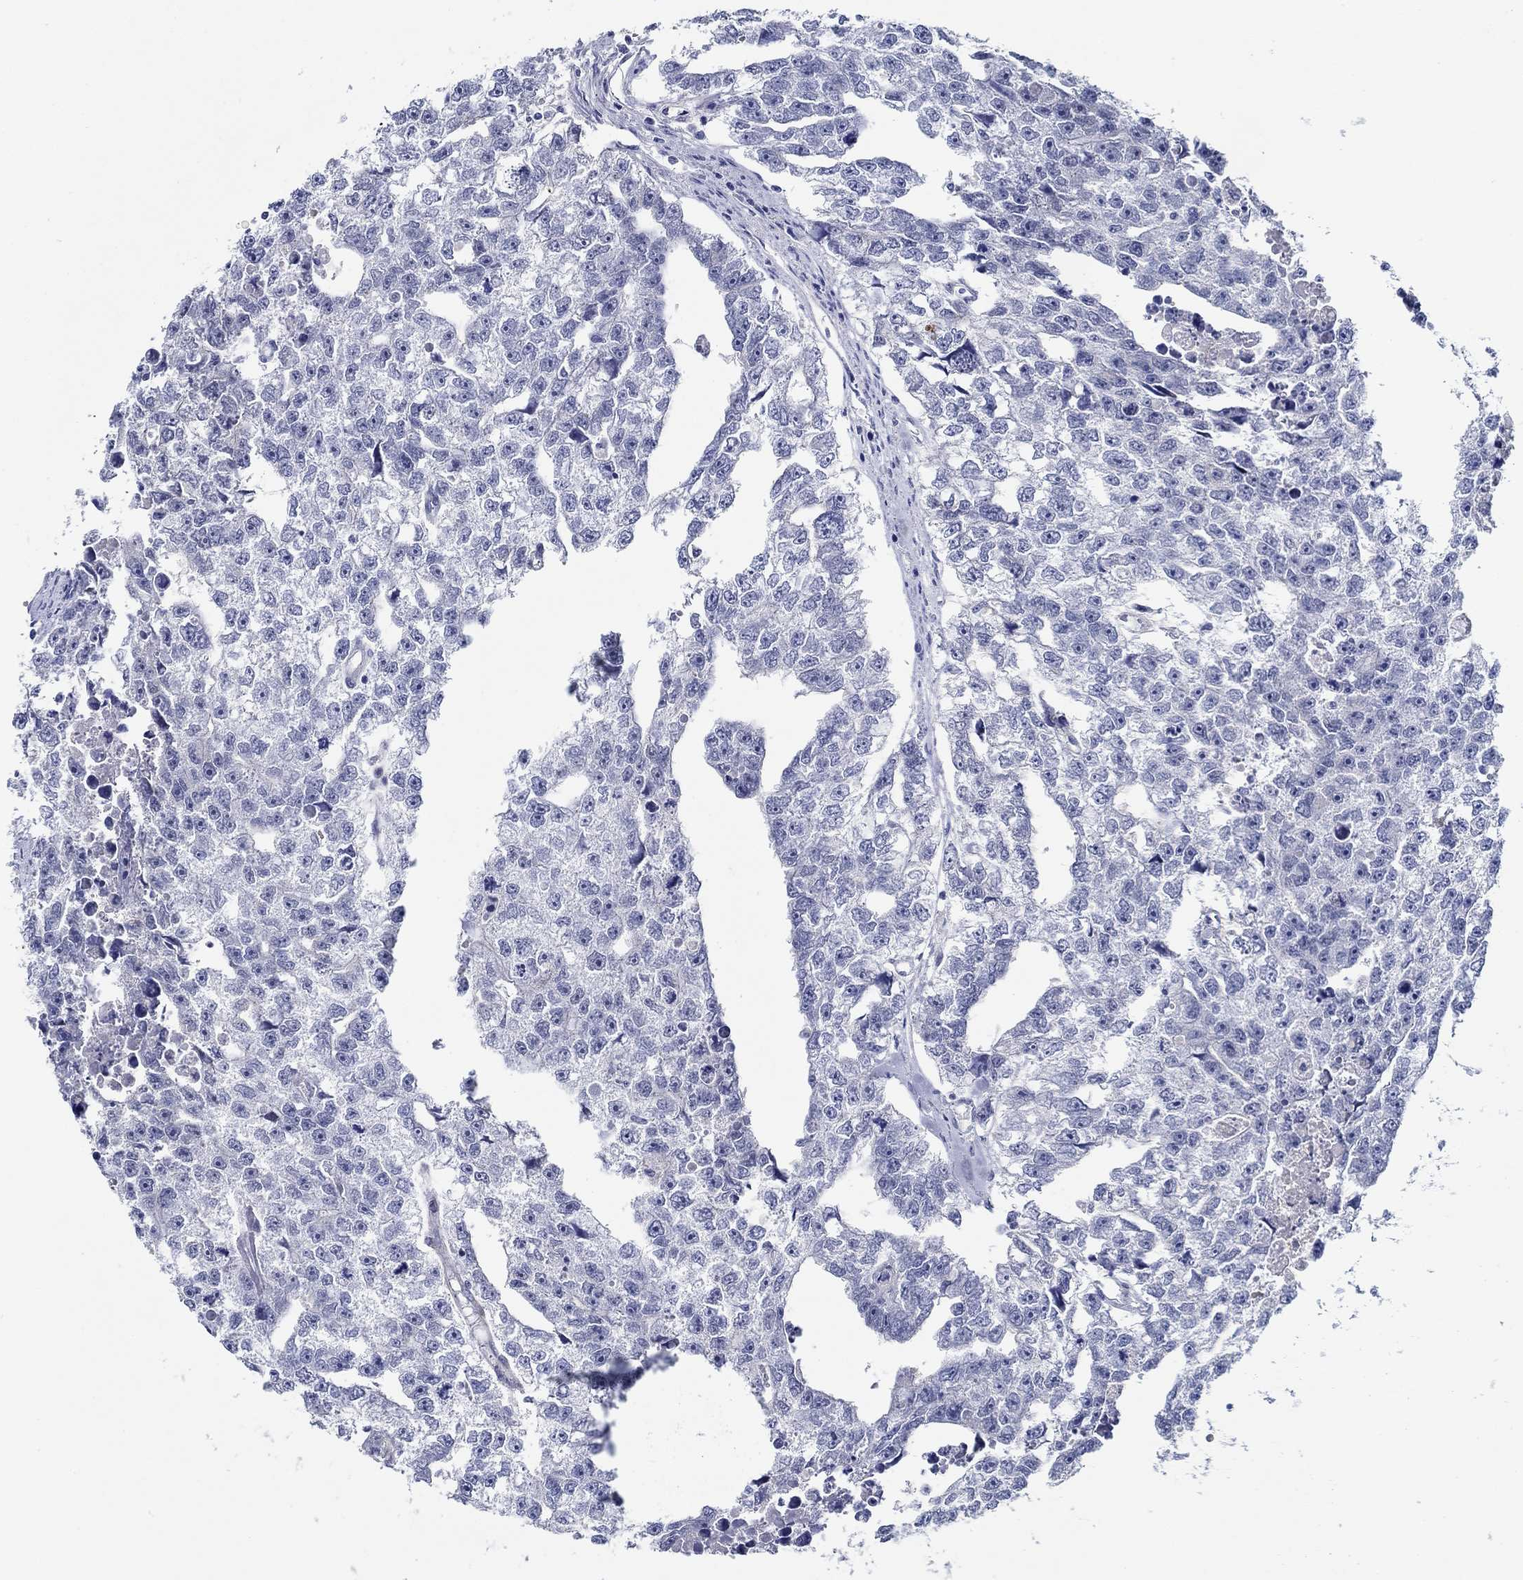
{"staining": {"intensity": "negative", "quantity": "none", "location": "none"}, "tissue": "testis cancer", "cell_type": "Tumor cells", "image_type": "cancer", "snomed": [{"axis": "morphology", "description": "Carcinoma, Embryonal, NOS"}, {"axis": "morphology", "description": "Teratoma, malignant, NOS"}, {"axis": "topography", "description": "Testis"}], "caption": "Image shows no protein positivity in tumor cells of teratoma (malignant) (testis) tissue.", "gene": "MC2R", "patient": {"sex": "male", "age": 44}}